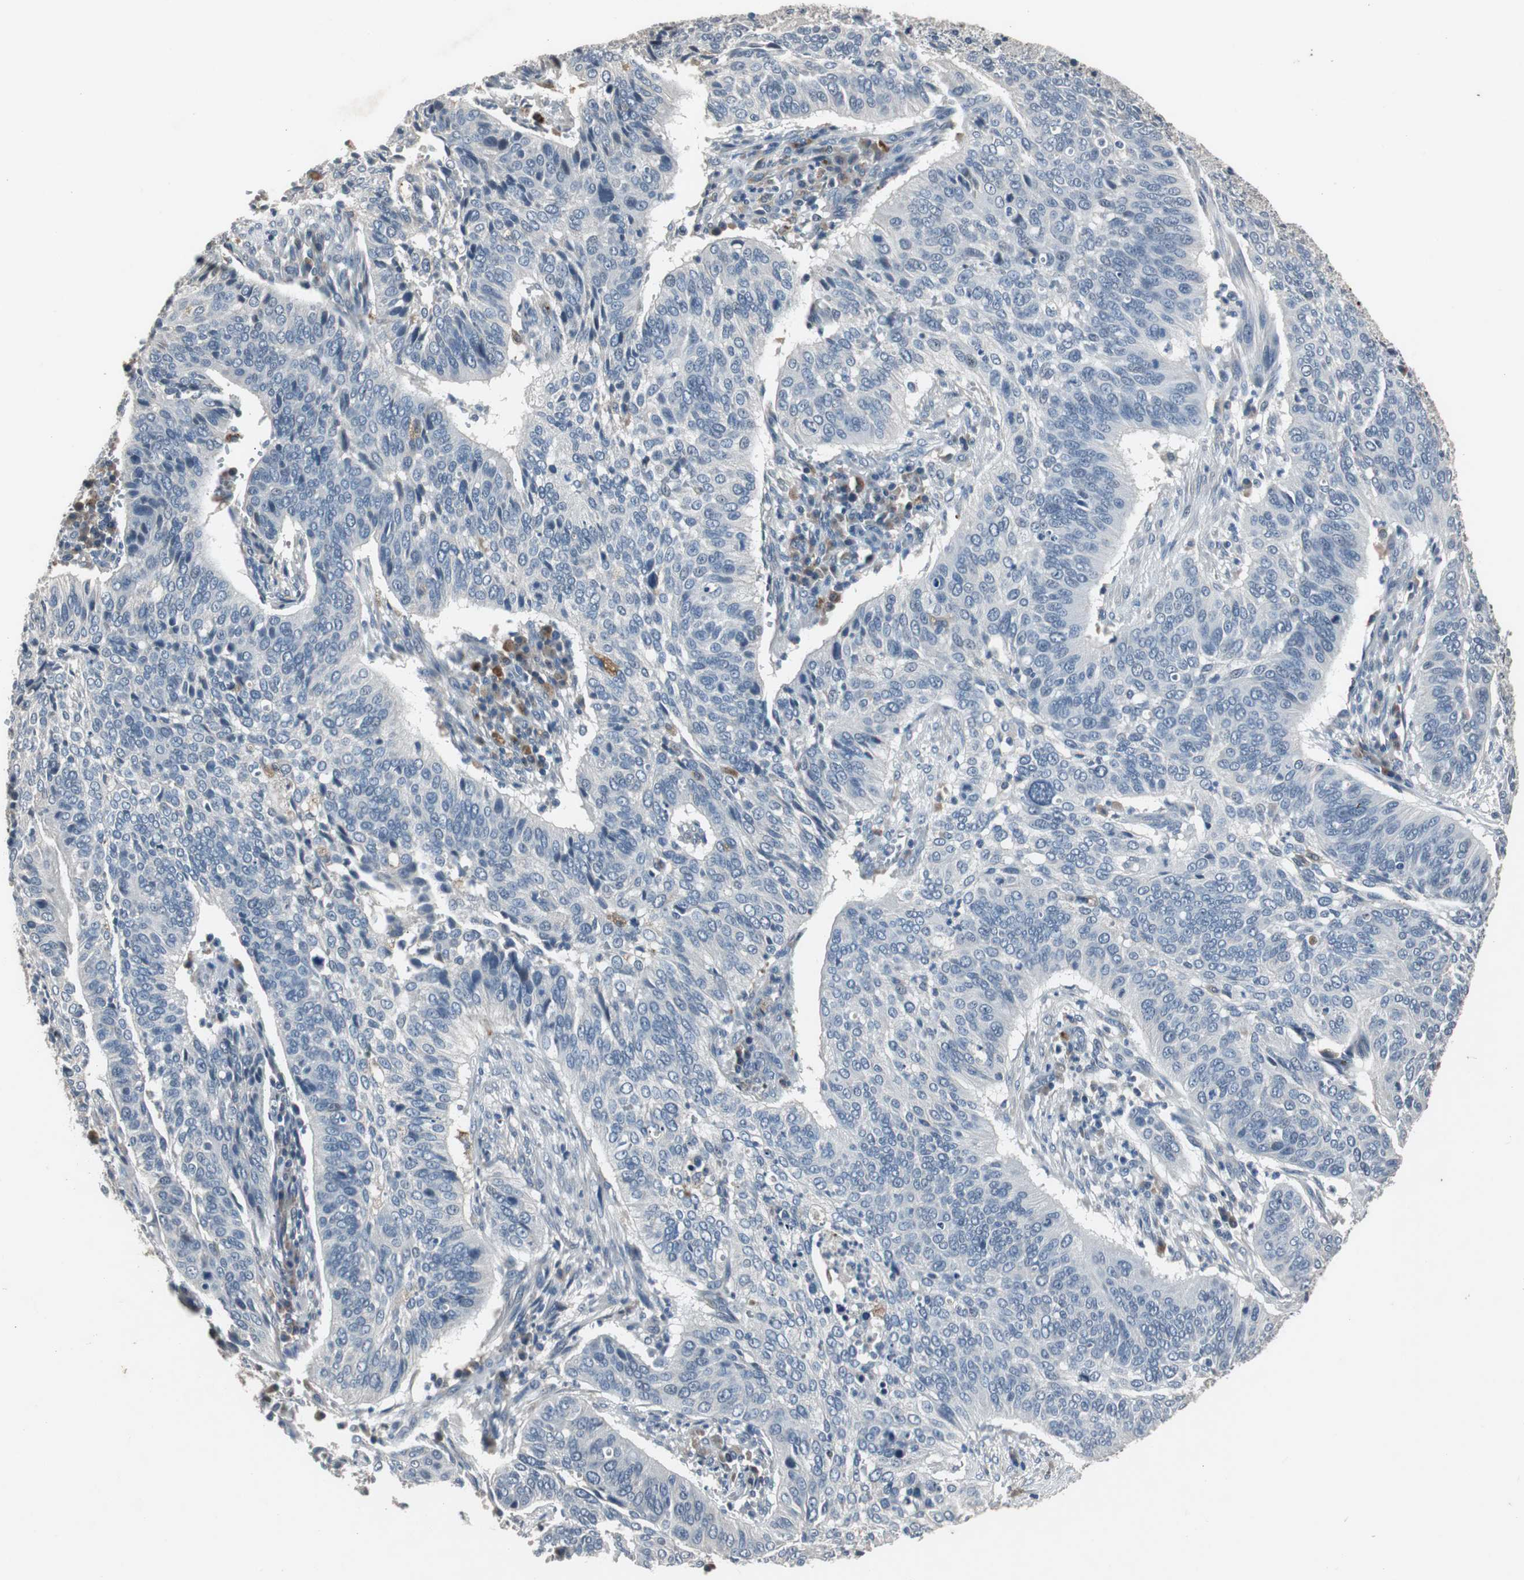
{"staining": {"intensity": "negative", "quantity": "none", "location": "none"}, "tissue": "cervical cancer", "cell_type": "Tumor cells", "image_type": "cancer", "snomed": [{"axis": "morphology", "description": "Squamous cell carcinoma, NOS"}, {"axis": "topography", "description": "Cervix"}], "caption": "This is a image of IHC staining of cervical cancer (squamous cell carcinoma), which shows no staining in tumor cells.", "gene": "PCYT1B", "patient": {"sex": "female", "age": 39}}